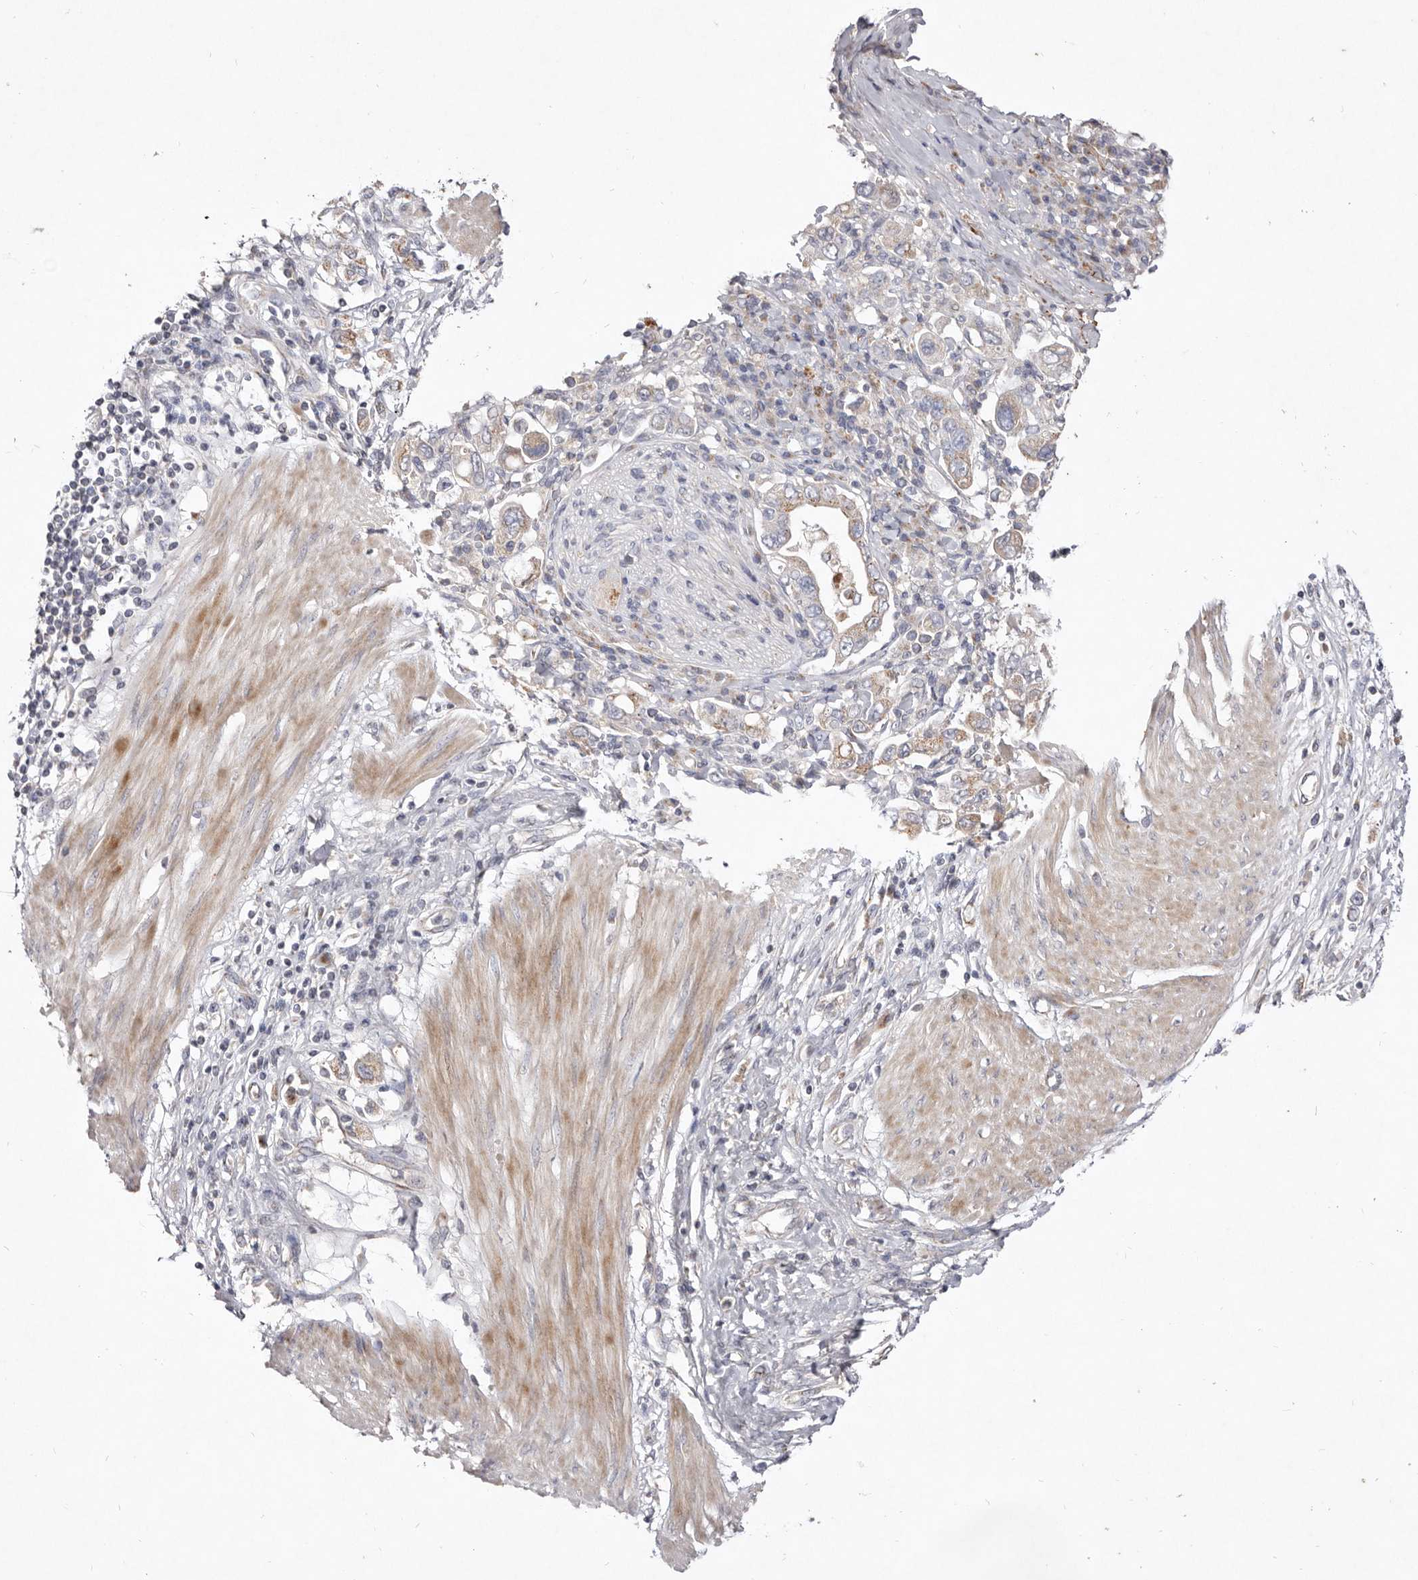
{"staining": {"intensity": "weak", "quantity": "25%-75%", "location": "cytoplasmic/membranous"}, "tissue": "stomach cancer", "cell_type": "Tumor cells", "image_type": "cancer", "snomed": [{"axis": "morphology", "description": "Adenocarcinoma, NOS"}, {"axis": "topography", "description": "Stomach"}], "caption": "IHC micrograph of neoplastic tissue: human adenocarcinoma (stomach) stained using immunohistochemistry displays low levels of weak protein expression localized specifically in the cytoplasmic/membranous of tumor cells, appearing as a cytoplasmic/membranous brown color.", "gene": "USP24", "patient": {"sex": "female", "age": 76}}